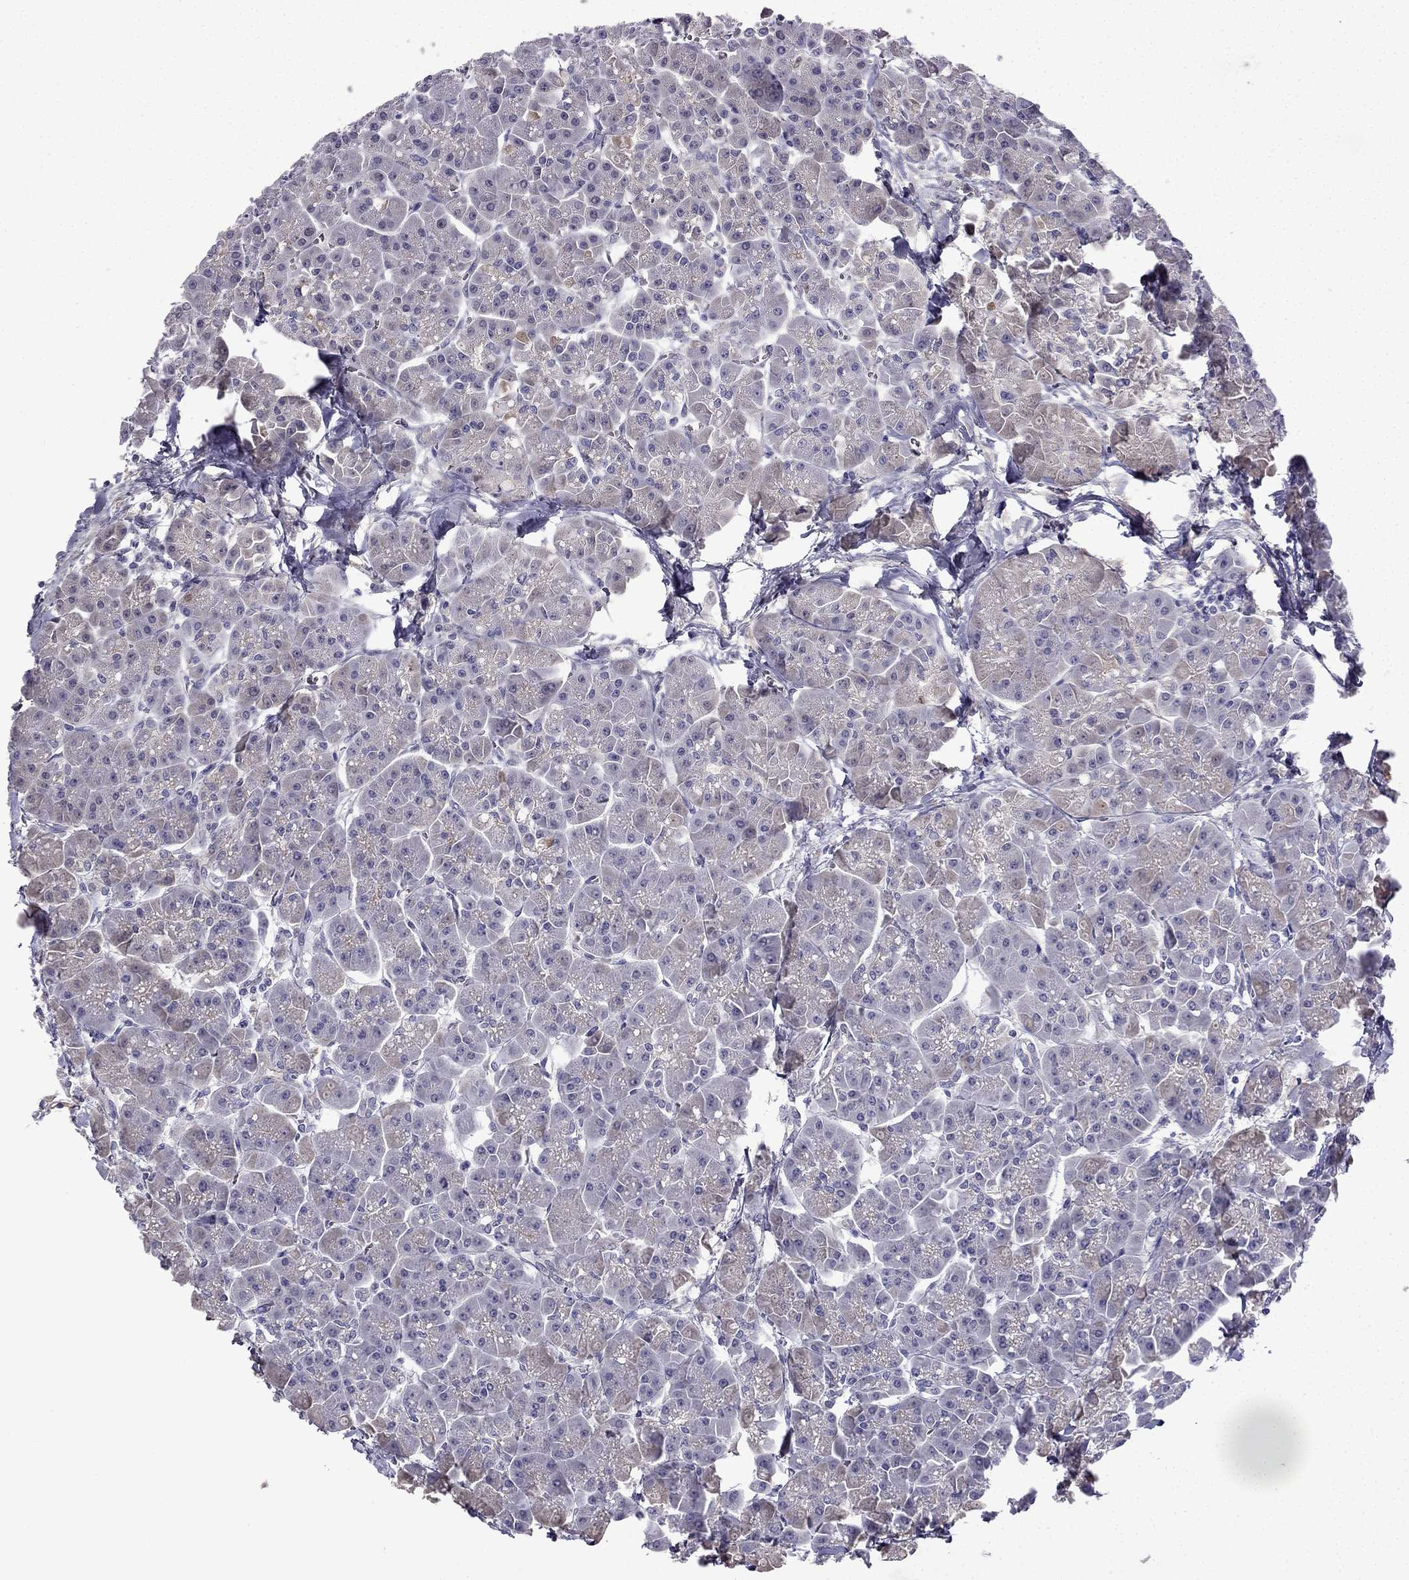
{"staining": {"intensity": "negative", "quantity": "none", "location": "none"}, "tissue": "pancreas", "cell_type": "Exocrine glandular cells", "image_type": "normal", "snomed": [{"axis": "morphology", "description": "Normal tissue, NOS"}, {"axis": "topography", "description": "Pancreas"}], "caption": "IHC photomicrograph of normal pancreas: human pancreas stained with DAB displays no significant protein expression in exocrine glandular cells. (DAB (3,3'-diaminobenzidine) IHC with hematoxylin counter stain).", "gene": "UHRF1", "patient": {"sex": "male", "age": 70}}